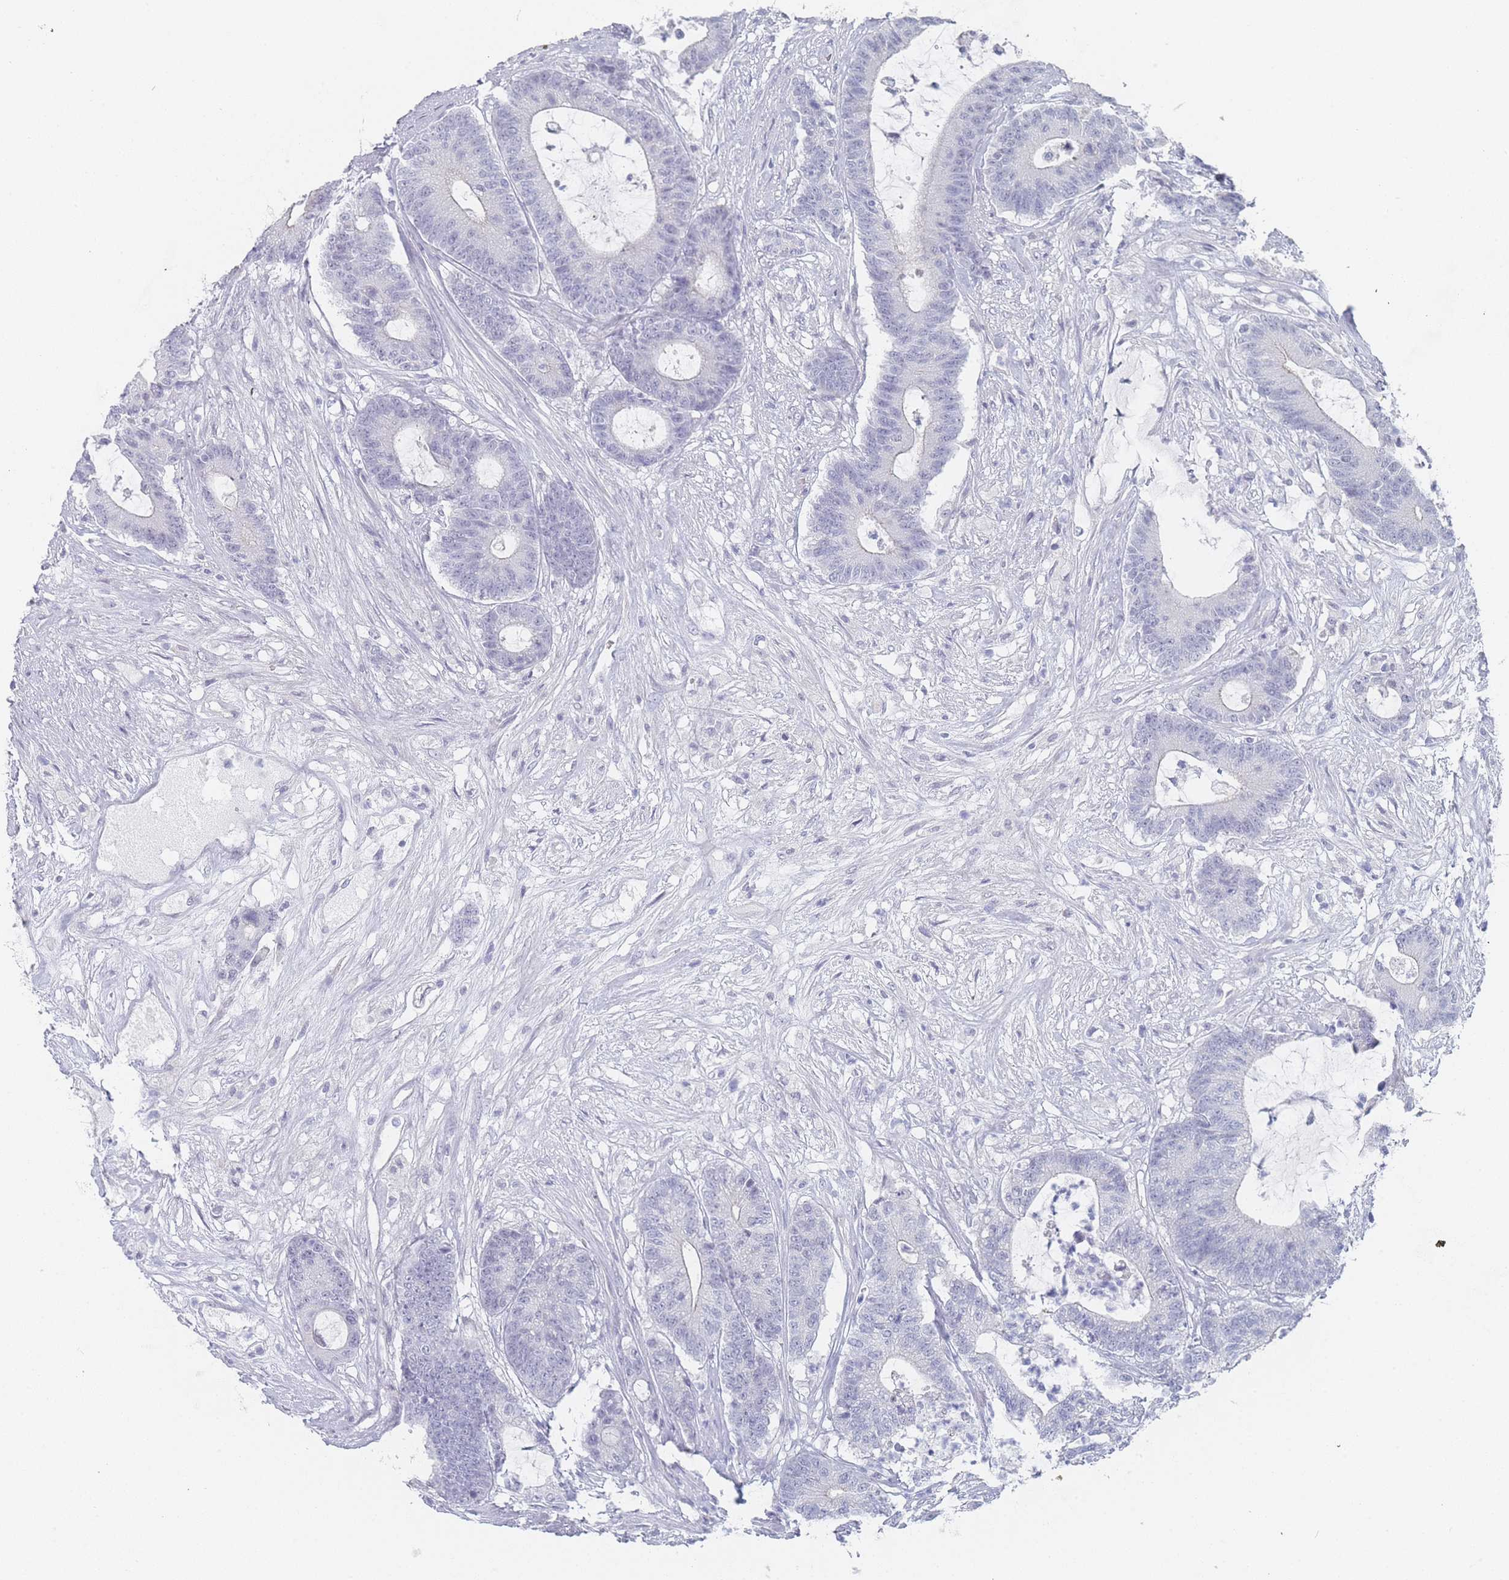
{"staining": {"intensity": "negative", "quantity": "none", "location": "none"}, "tissue": "colorectal cancer", "cell_type": "Tumor cells", "image_type": "cancer", "snomed": [{"axis": "morphology", "description": "Adenocarcinoma, NOS"}, {"axis": "topography", "description": "Colon"}], "caption": "A high-resolution photomicrograph shows IHC staining of adenocarcinoma (colorectal), which exhibits no significant staining in tumor cells.", "gene": "IMPG1", "patient": {"sex": "female", "age": 84}}